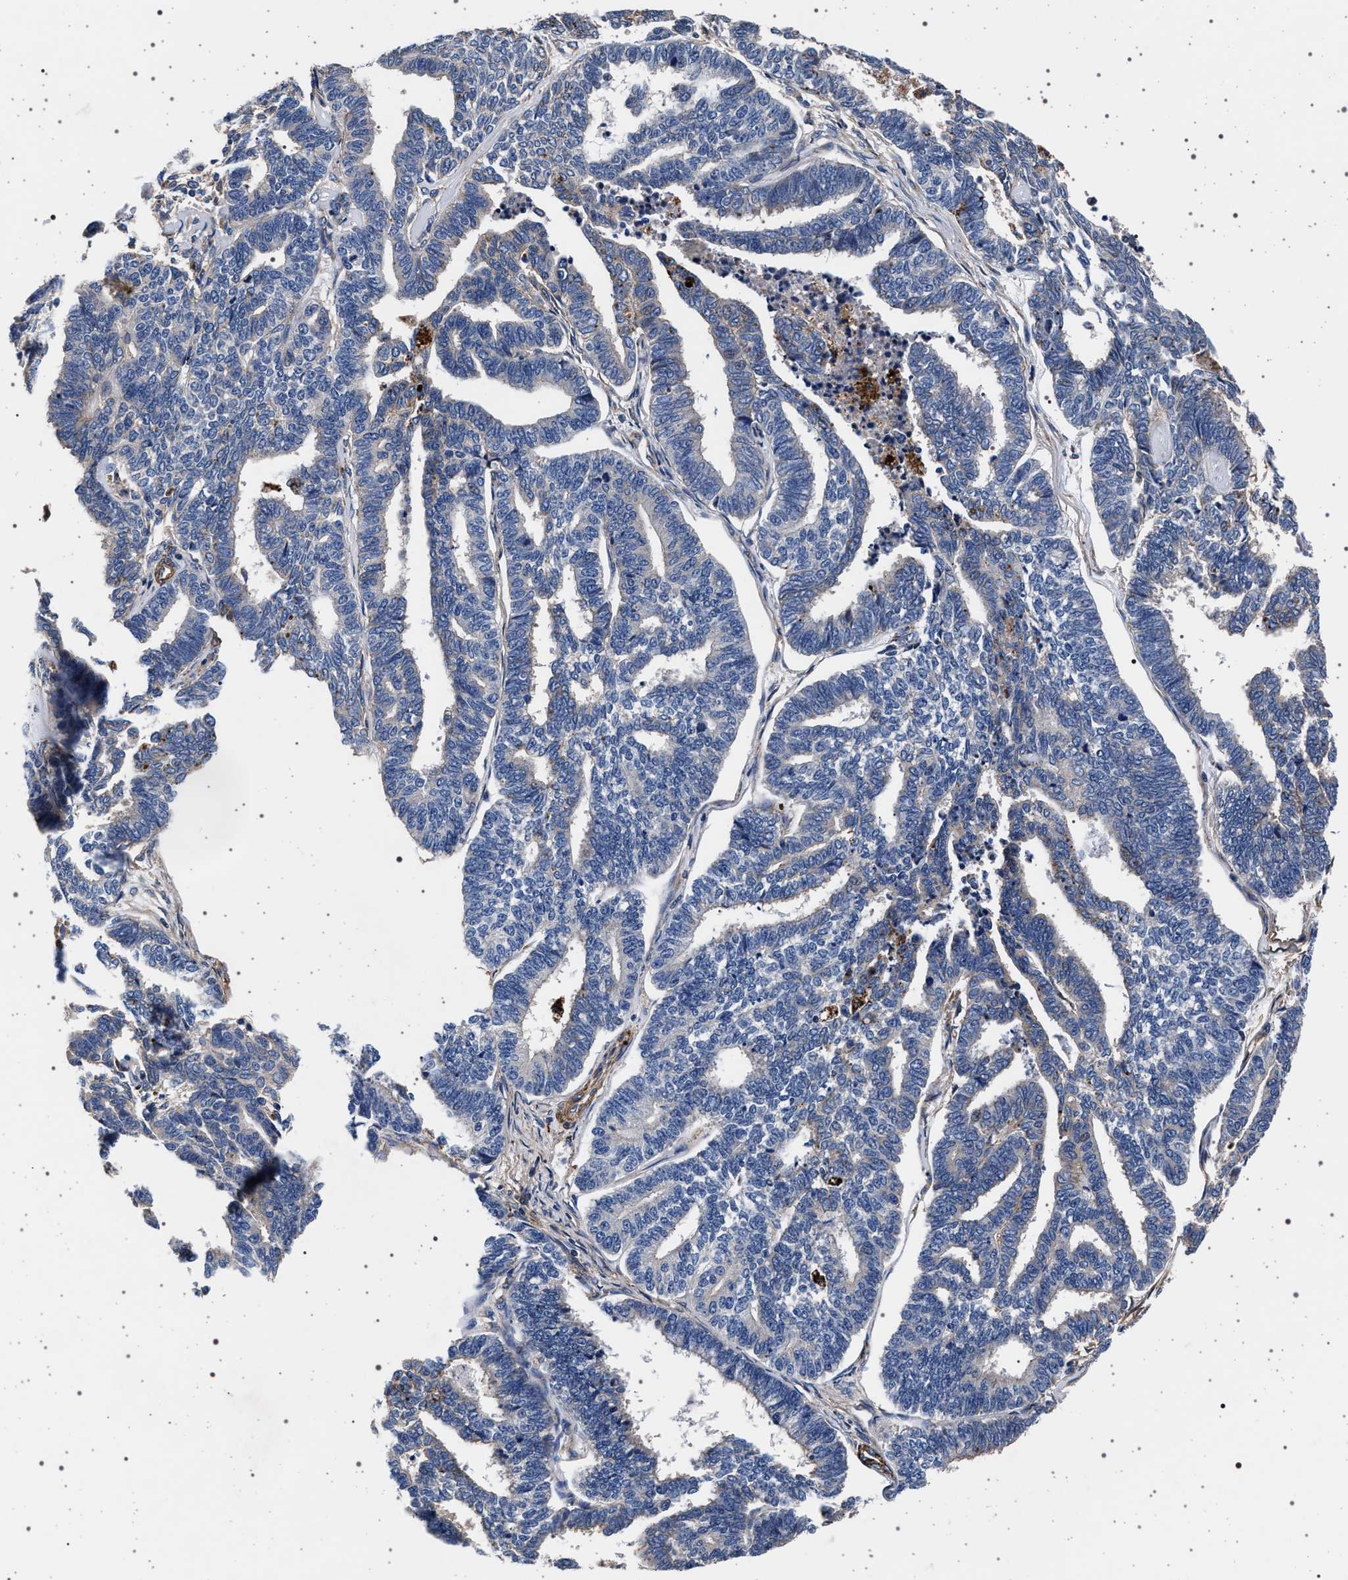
{"staining": {"intensity": "negative", "quantity": "none", "location": "none"}, "tissue": "endometrial cancer", "cell_type": "Tumor cells", "image_type": "cancer", "snomed": [{"axis": "morphology", "description": "Adenocarcinoma, NOS"}, {"axis": "topography", "description": "Endometrium"}], "caption": "A histopathology image of endometrial adenocarcinoma stained for a protein shows no brown staining in tumor cells. (DAB (3,3'-diaminobenzidine) IHC with hematoxylin counter stain).", "gene": "KCNK6", "patient": {"sex": "female", "age": 70}}